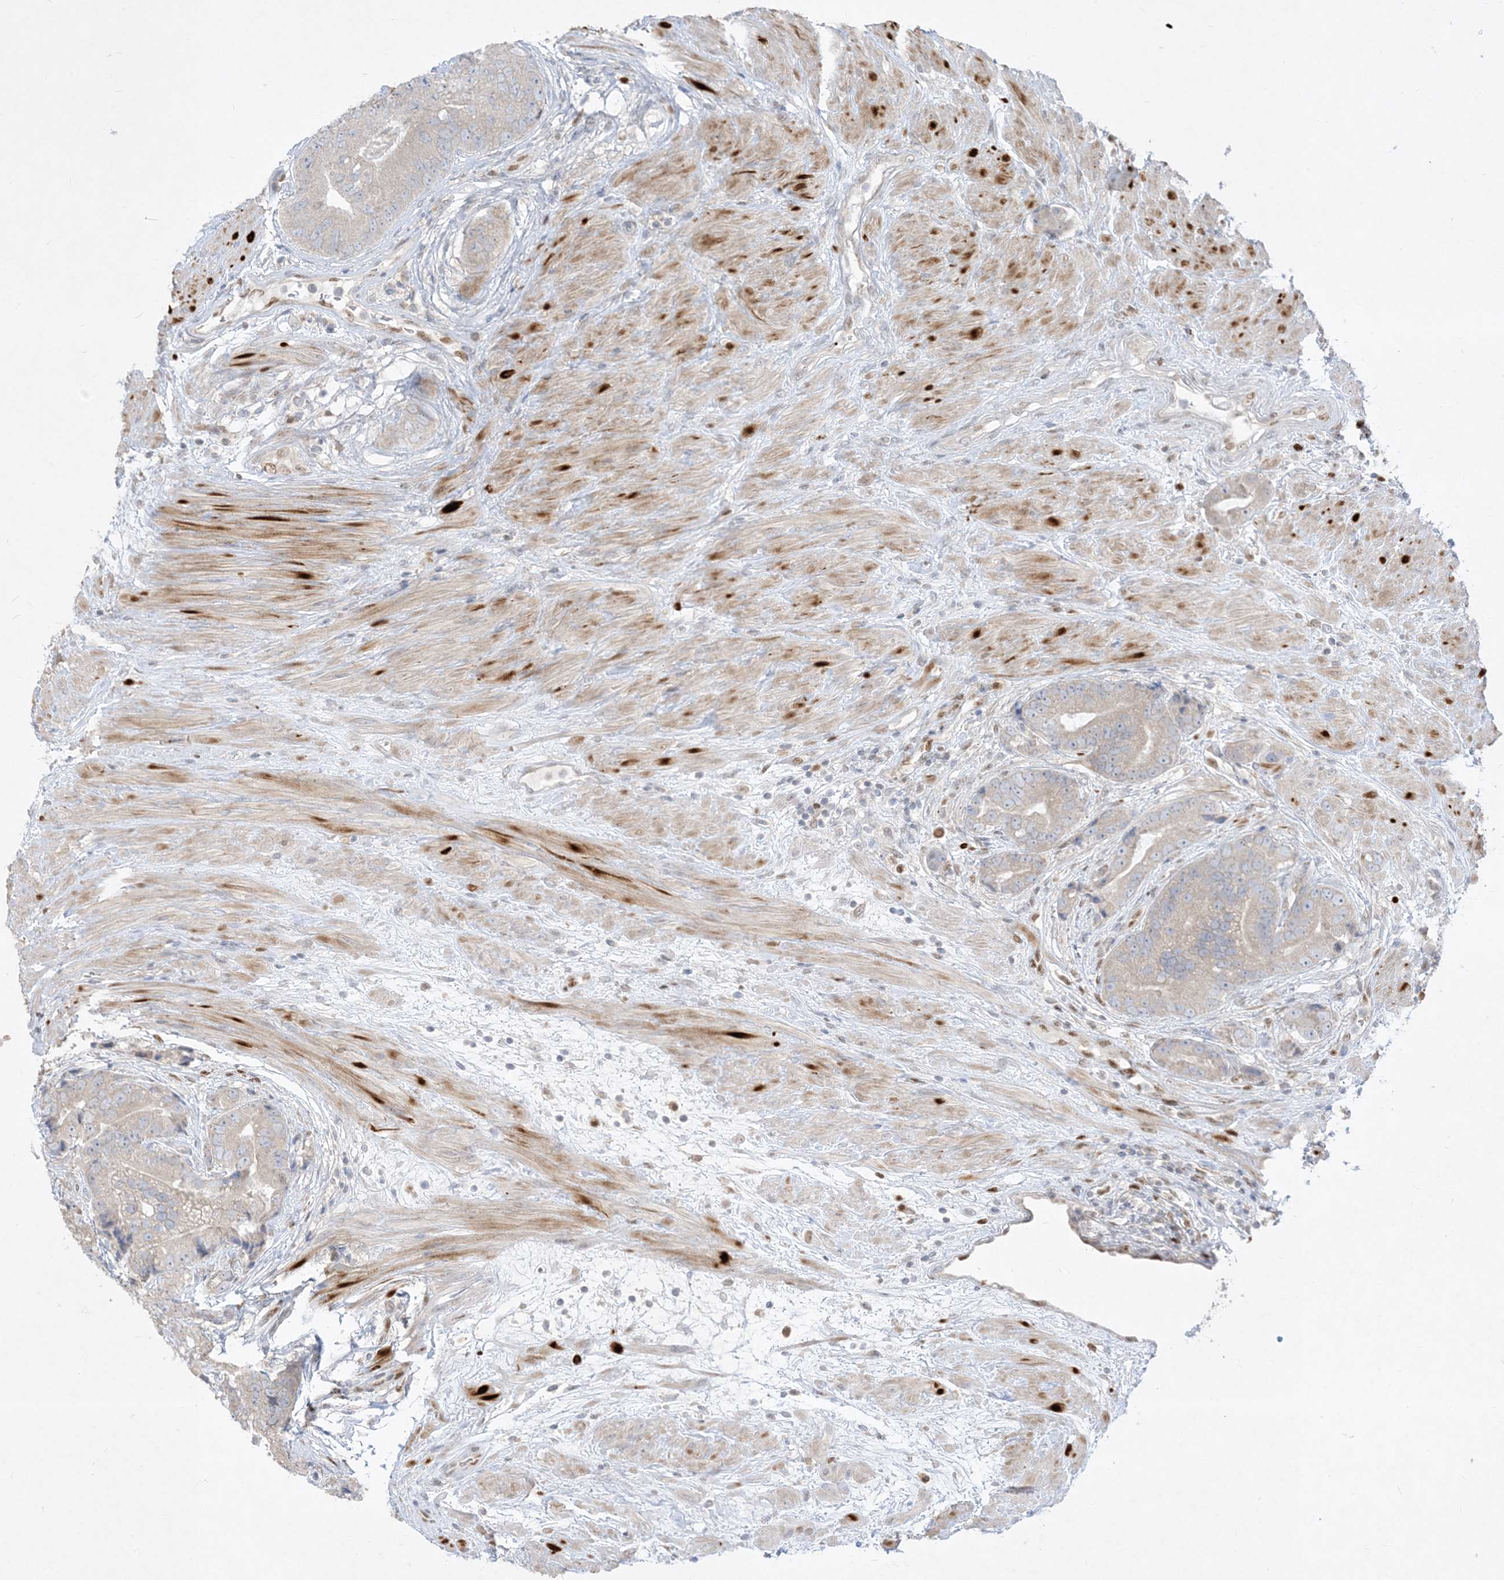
{"staining": {"intensity": "weak", "quantity": "<25%", "location": "cytoplasmic/membranous"}, "tissue": "prostate cancer", "cell_type": "Tumor cells", "image_type": "cancer", "snomed": [{"axis": "morphology", "description": "Adenocarcinoma, High grade"}, {"axis": "topography", "description": "Prostate"}], "caption": "Immunohistochemistry (IHC) of human prostate cancer (high-grade adenocarcinoma) reveals no positivity in tumor cells.", "gene": "BHLHE40", "patient": {"sex": "male", "age": 70}}